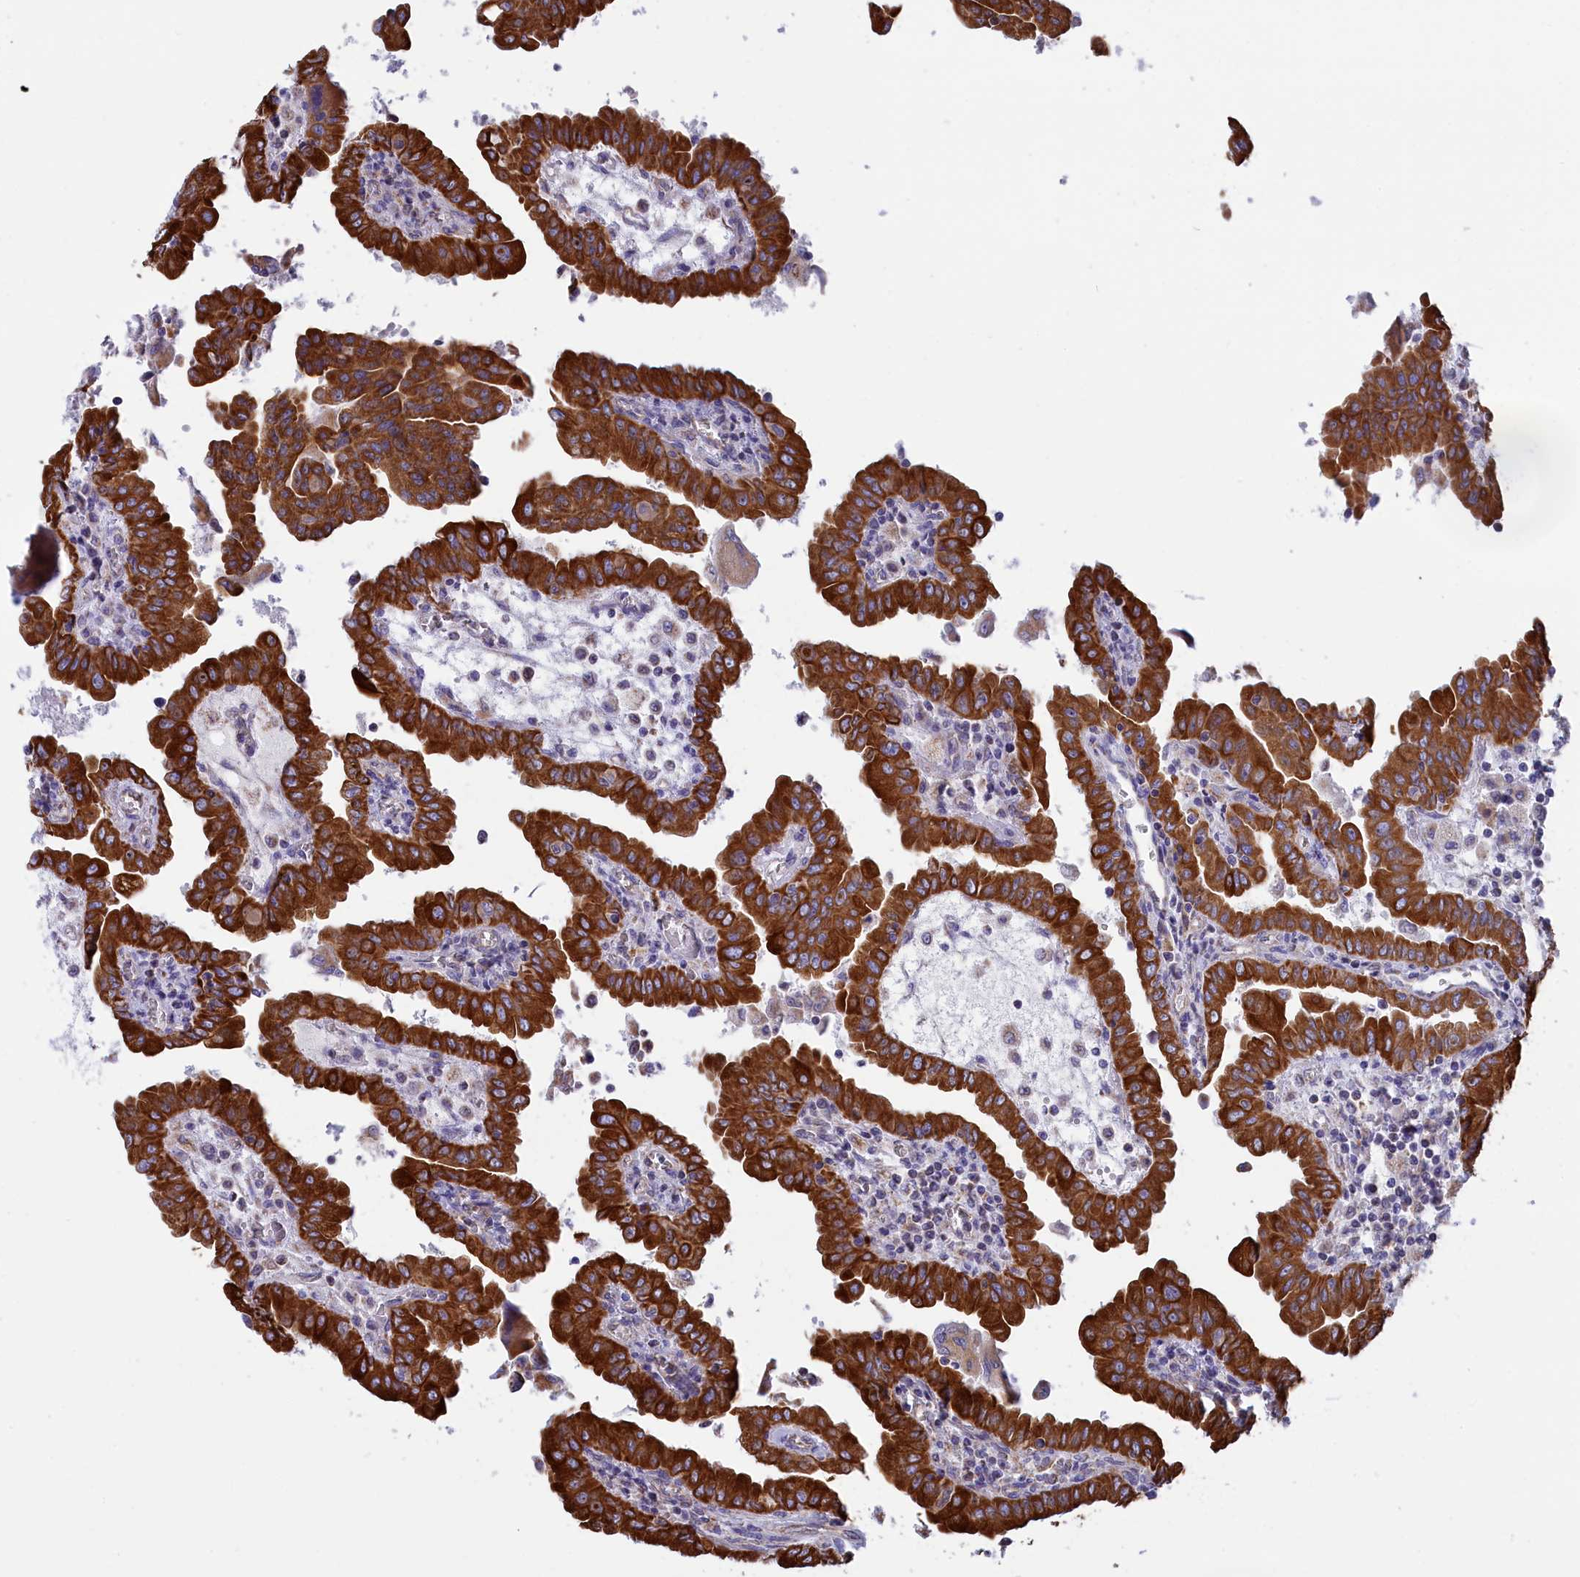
{"staining": {"intensity": "strong", "quantity": ">75%", "location": "cytoplasmic/membranous"}, "tissue": "thyroid cancer", "cell_type": "Tumor cells", "image_type": "cancer", "snomed": [{"axis": "morphology", "description": "Papillary adenocarcinoma, NOS"}, {"axis": "topography", "description": "Thyroid gland"}], "caption": "Thyroid cancer (papillary adenocarcinoma) stained with a protein marker exhibits strong staining in tumor cells.", "gene": "GATB", "patient": {"sex": "male", "age": 33}}